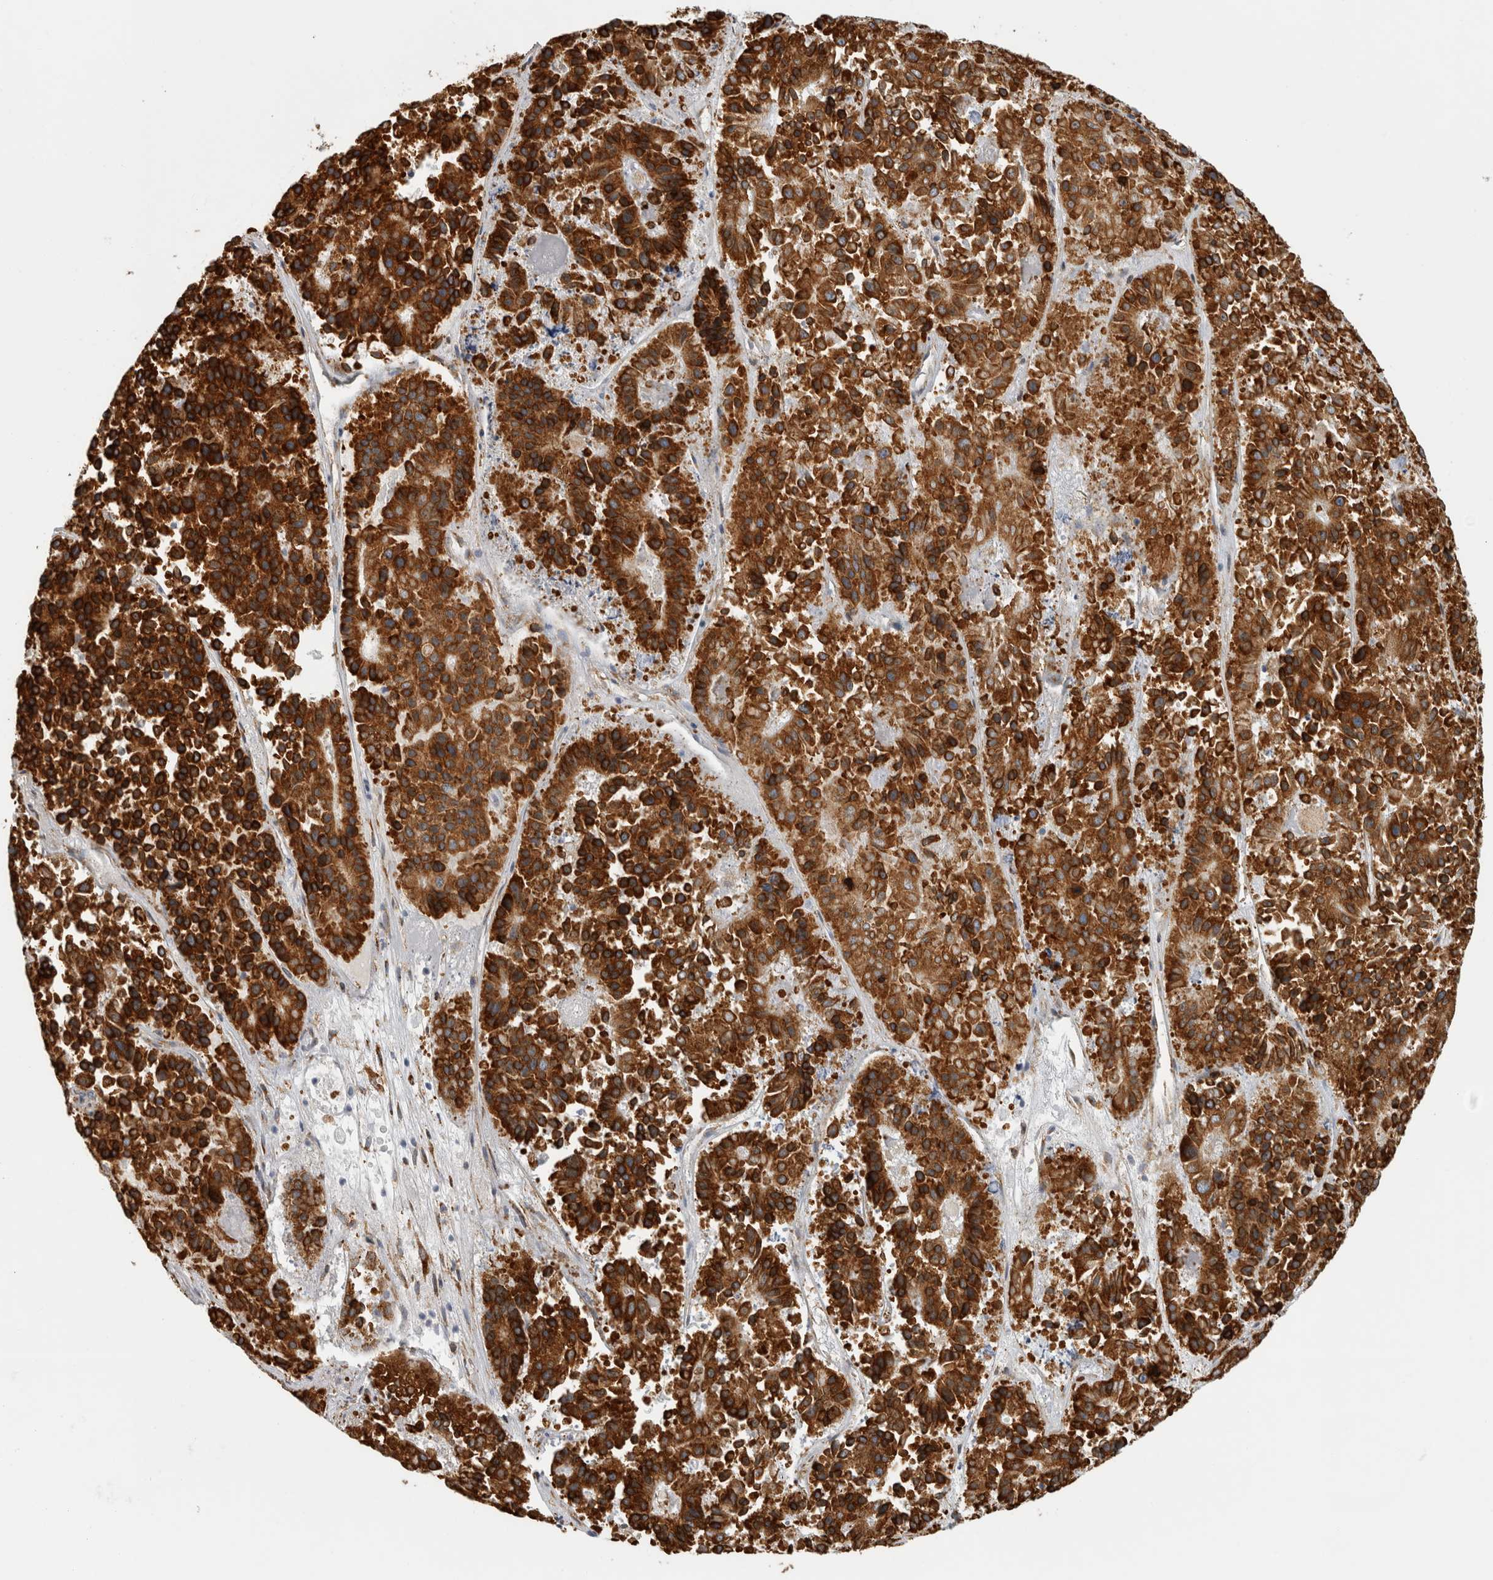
{"staining": {"intensity": "strong", "quantity": ">75%", "location": "cytoplasmic/membranous"}, "tissue": "pancreatic cancer", "cell_type": "Tumor cells", "image_type": "cancer", "snomed": [{"axis": "morphology", "description": "Adenocarcinoma, NOS"}, {"axis": "topography", "description": "Pancreas"}], "caption": "Tumor cells exhibit strong cytoplasmic/membranous staining in about >75% of cells in pancreatic cancer.", "gene": "OSTN", "patient": {"sex": "male", "age": 50}}